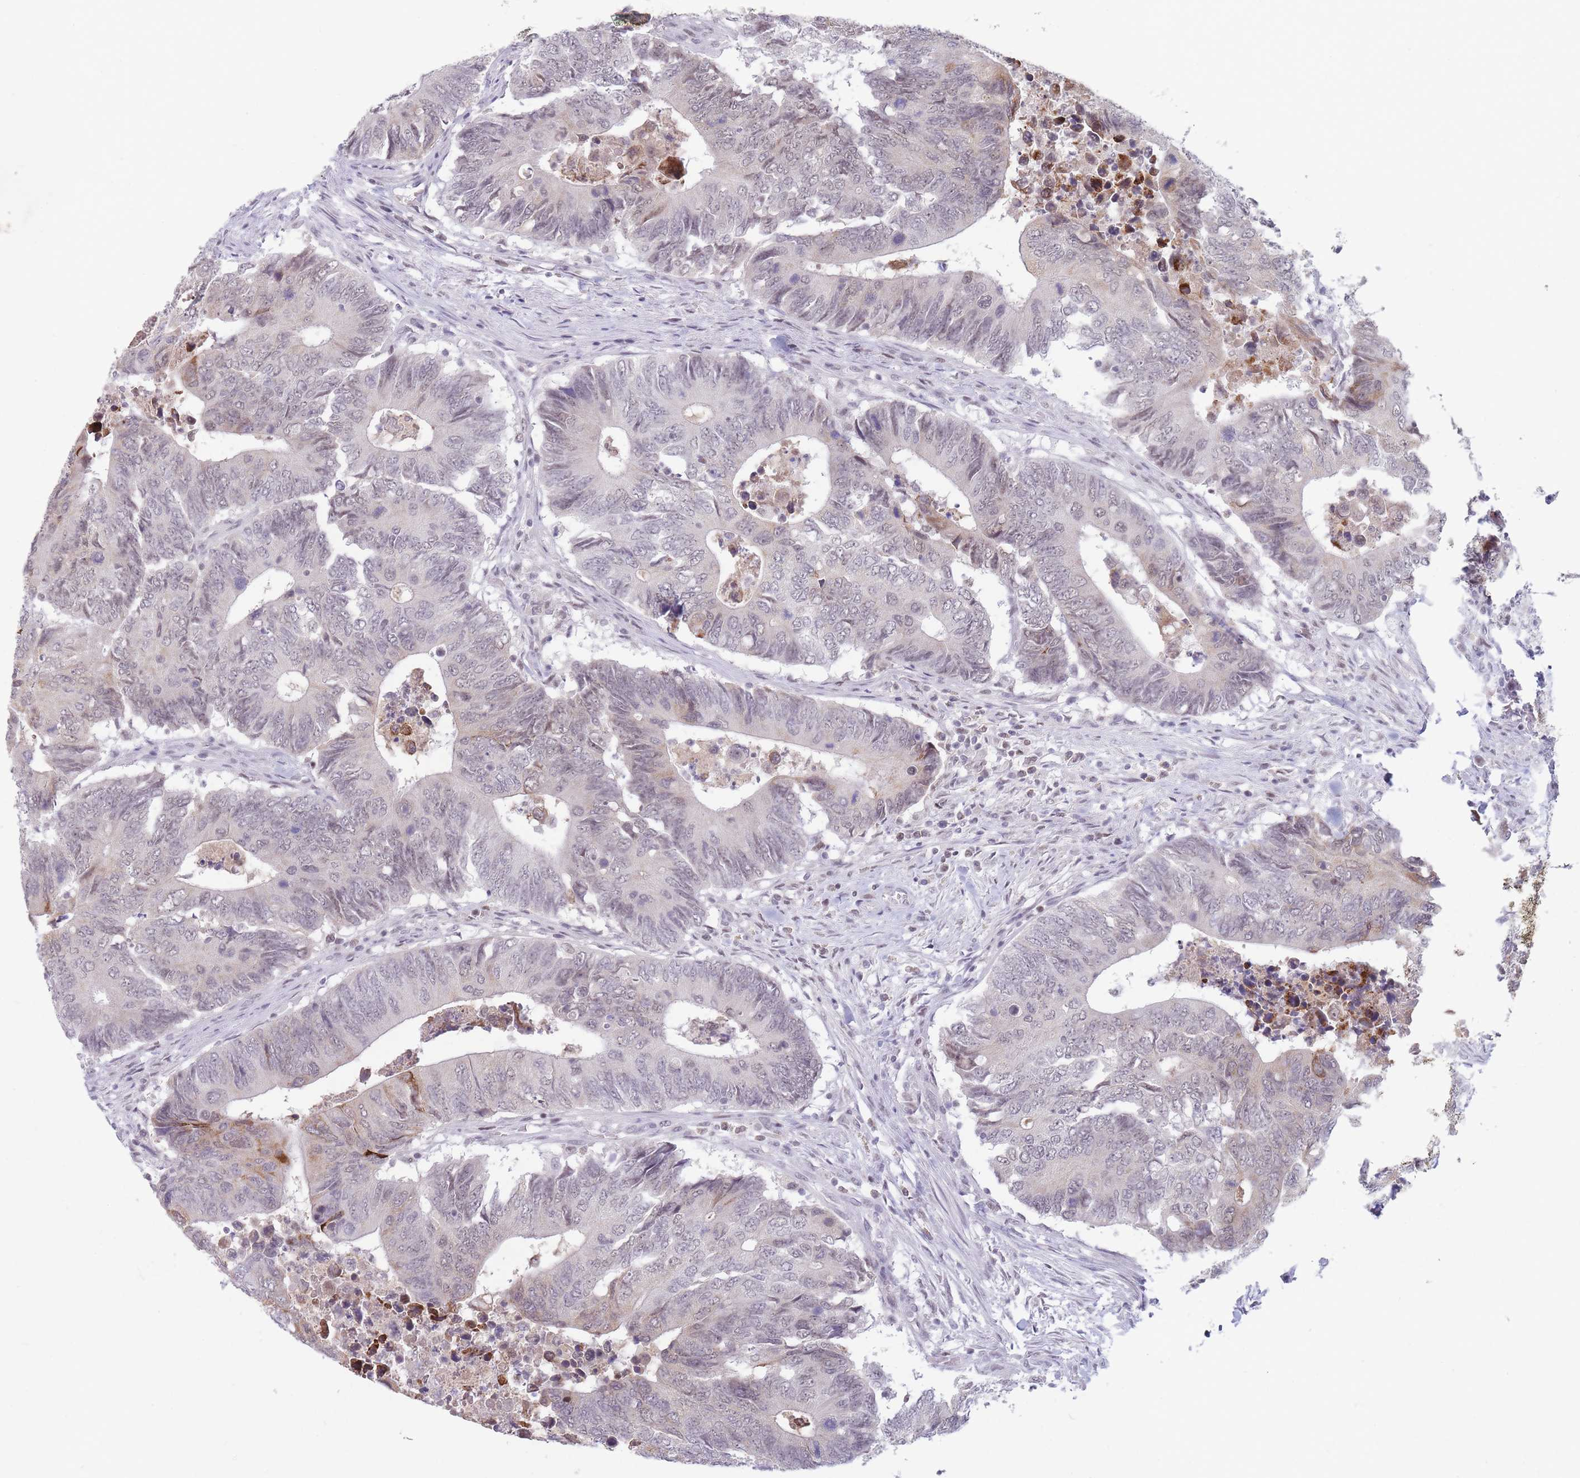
{"staining": {"intensity": "moderate", "quantity": "<25%", "location": "cytoplasmic/membranous"}, "tissue": "colorectal cancer", "cell_type": "Tumor cells", "image_type": "cancer", "snomed": [{"axis": "morphology", "description": "Adenocarcinoma, NOS"}, {"axis": "topography", "description": "Colon"}], "caption": "A photomicrograph of adenocarcinoma (colorectal) stained for a protein displays moderate cytoplasmic/membranous brown staining in tumor cells.", "gene": "ARID3B", "patient": {"sex": "male", "age": 87}}